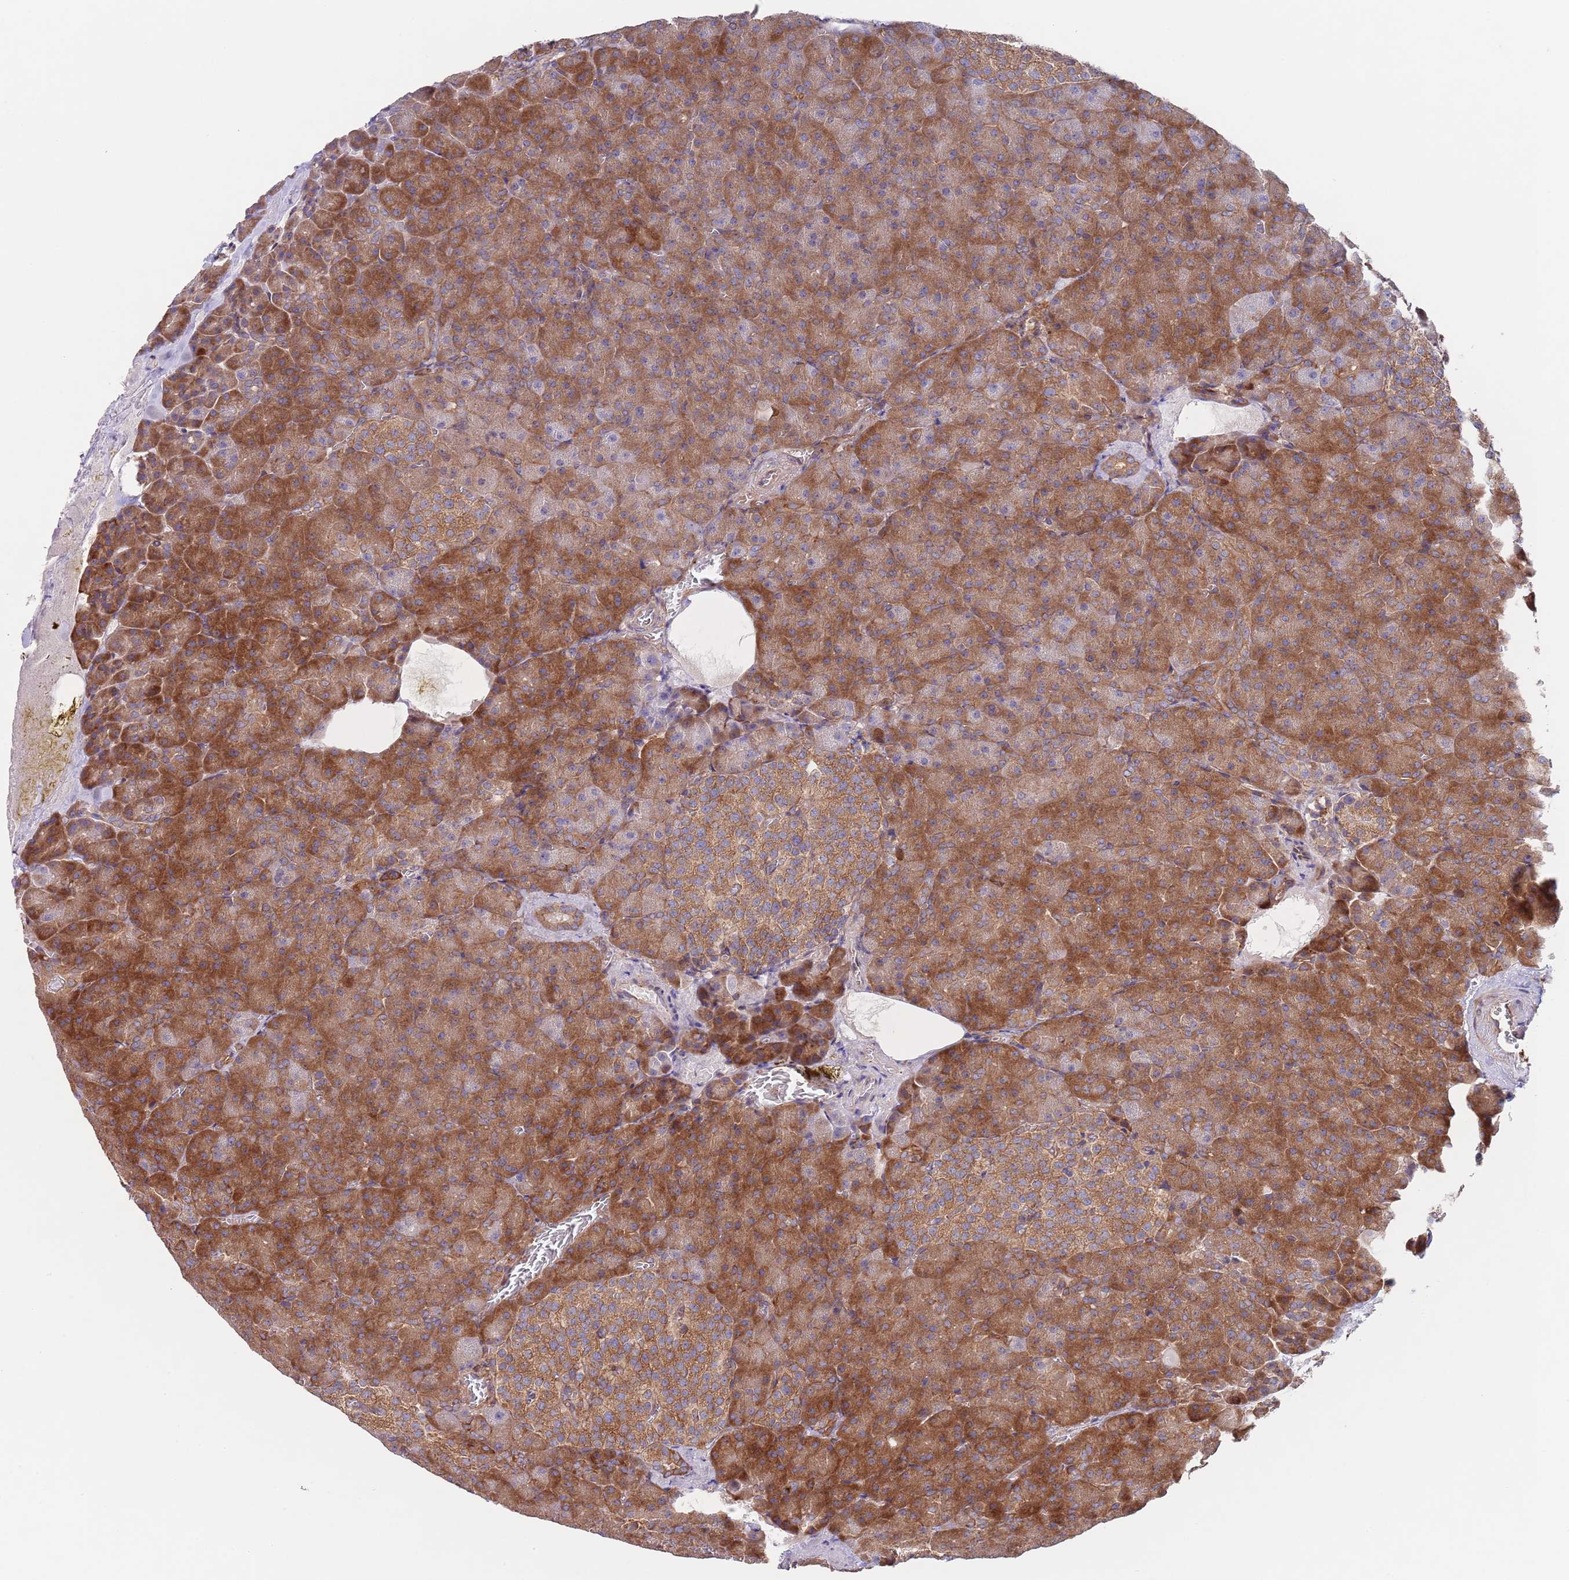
{"staining": {"intensity": "strong", "quantity": "25%-75%", "location": "cytoplasmic/membranous"}, "tissue": "pancreas", "cell_type": "Exocrine glandular cells", "image_type": "normal", "snomed": [{"axis": "morphology", "description": "Normal tissue, NOS"}, {"axis": "topography", "description": "Pancreas"}], "caption": "Benign pancreas reveals strong cytoplasmic/membranous positivity in approximately 25%-75% of exocrine glandular cells, visualized by immunohistochemistry.", "gene": "RNF19B", "patient": {"sex": "female", "age": 74}}